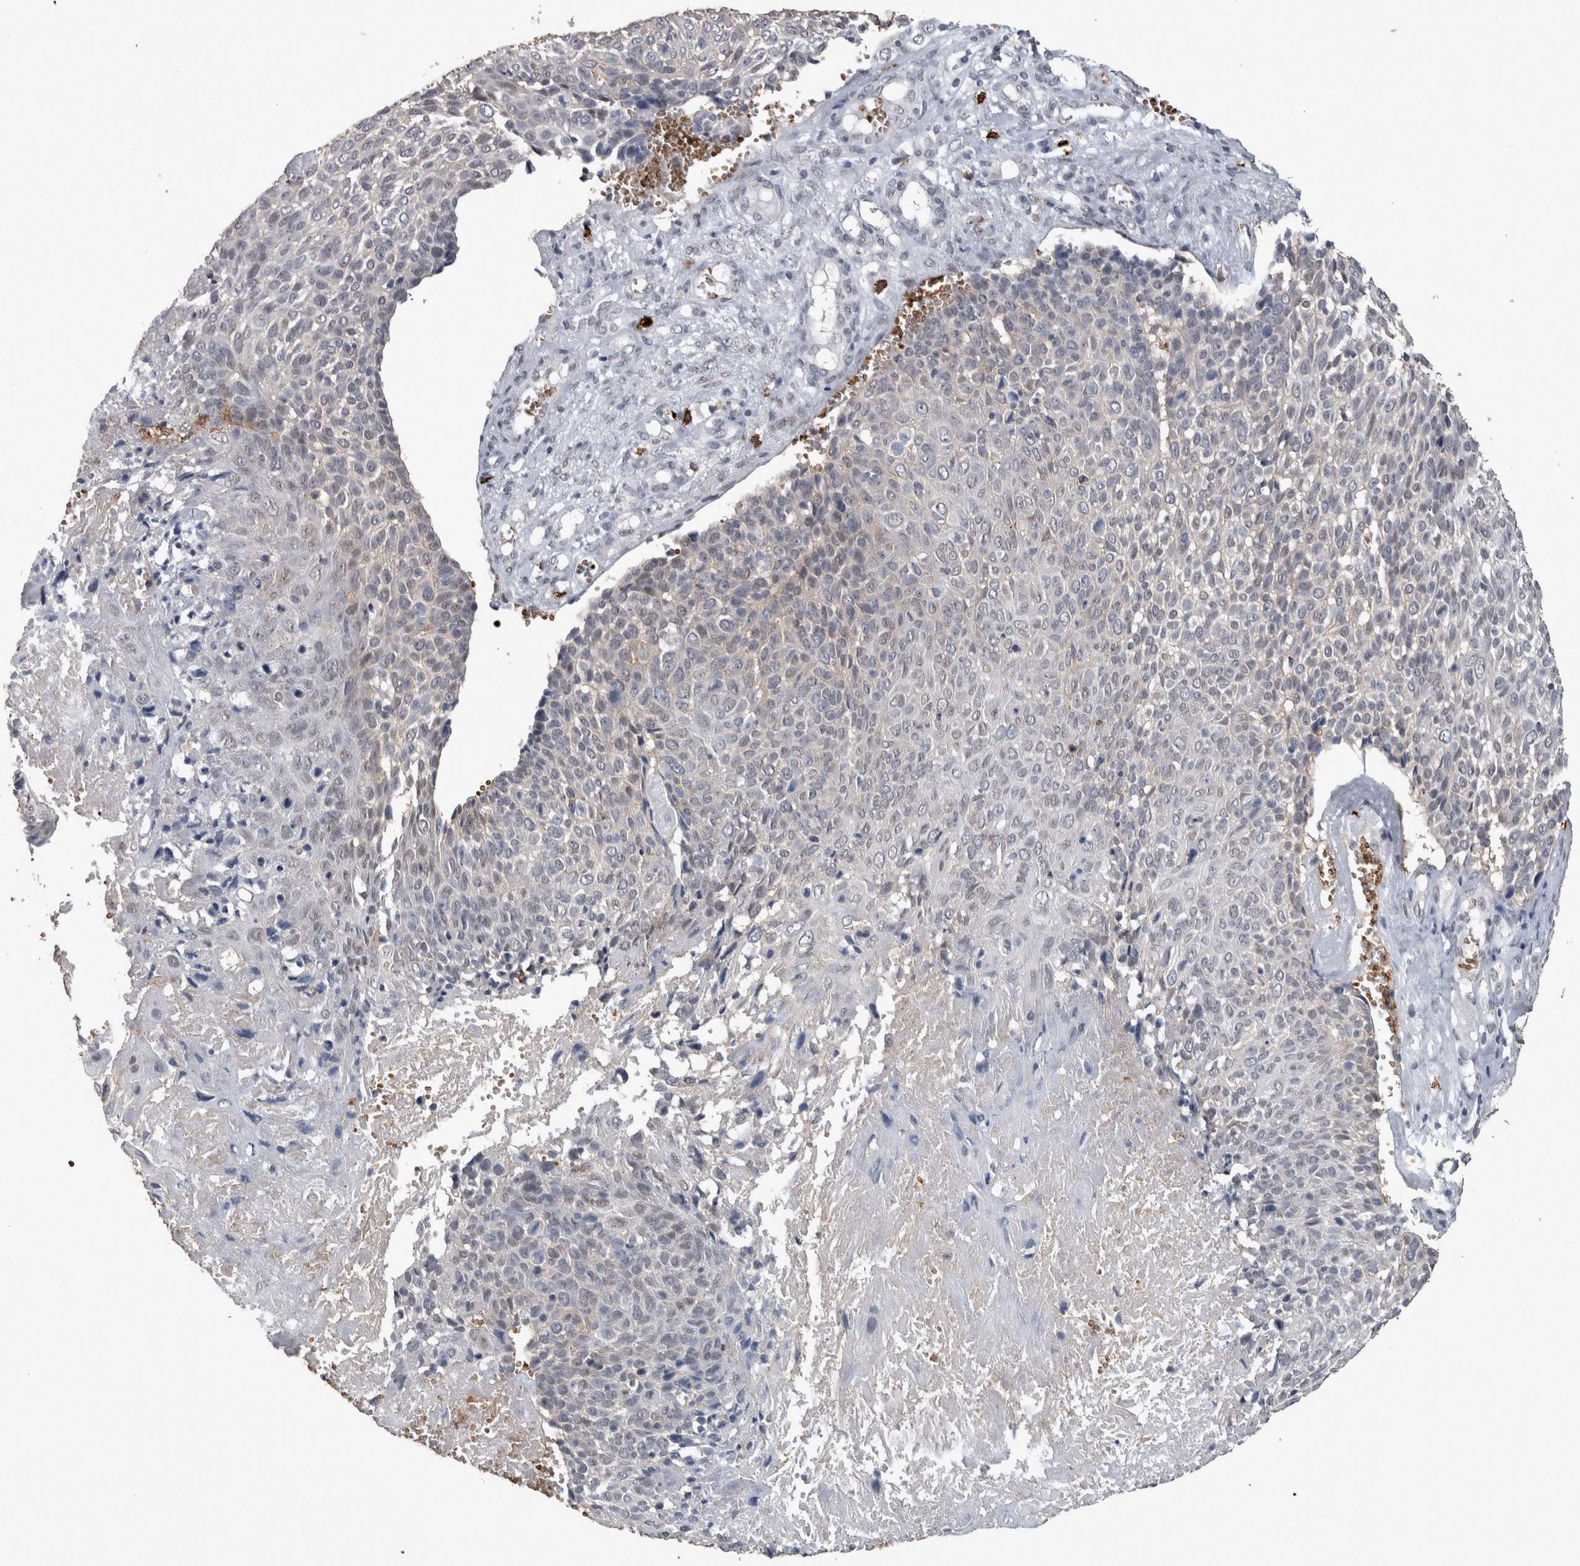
{"staining": {"intensity": "negative", "quantity": "none", "location": "none"}, "tissue": "cervical cancer", "cell_type": "Tumor cells", "image_type": "cancer", "snomed": [{"axis": "morphology", "description": "Squamous cell carcinoma, NOS"}, {"axis": "topography", "description": "Cervix"}], "caption": "Immunohistochemical staining of cervical cancer (squamous cell carcinoma) exhibits no significant positivity in tumor cells. Brightfield microscopy of immunohistochemistry stained with DAB (brown) and hematoxylin (blue), captured at high magnification.", "gene": "PEBP4", "patient": {"sex": "female", "age": 74}}